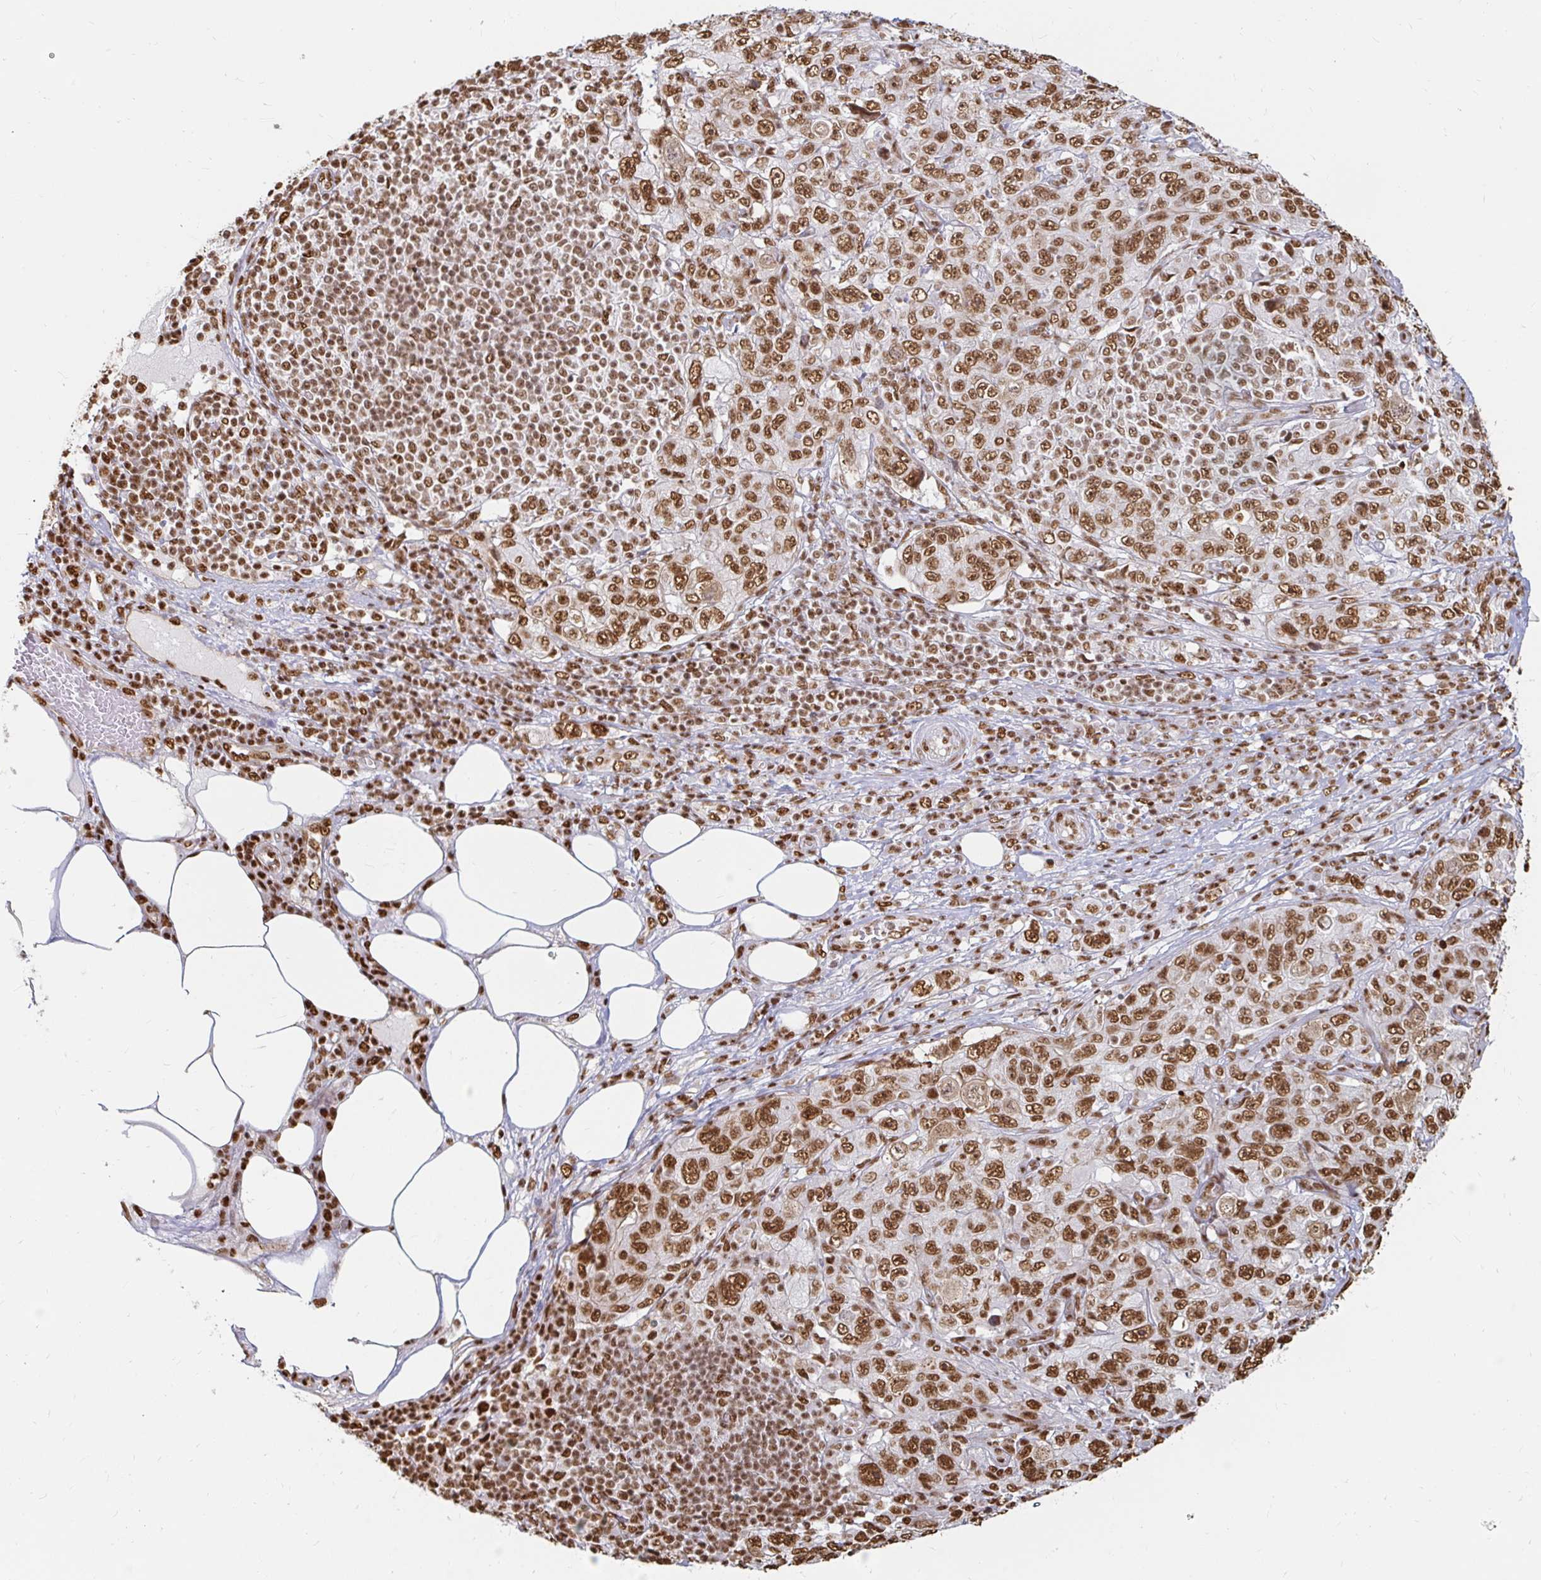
{"staining": {"intensity": "strong", "quantity": ">75%", "location": "nuclear"}, "tissue": "pancreatic cancer", "cell_type": "Tumor cells", "image_type": "cancer", "snomed": [{"axis": "morphology", "description": "Adenocarcinoma, NOS"}, {"axis": "topography", "description": "Pancreas"}], "caption": "This is an image of IHC staining of pancreatic cancer (adenocarcinoma), which shows strong positivity in the nuclear of tumor cells.", "gene": "HNRNPU", "patient": {"sex": "male", "age": 68}}